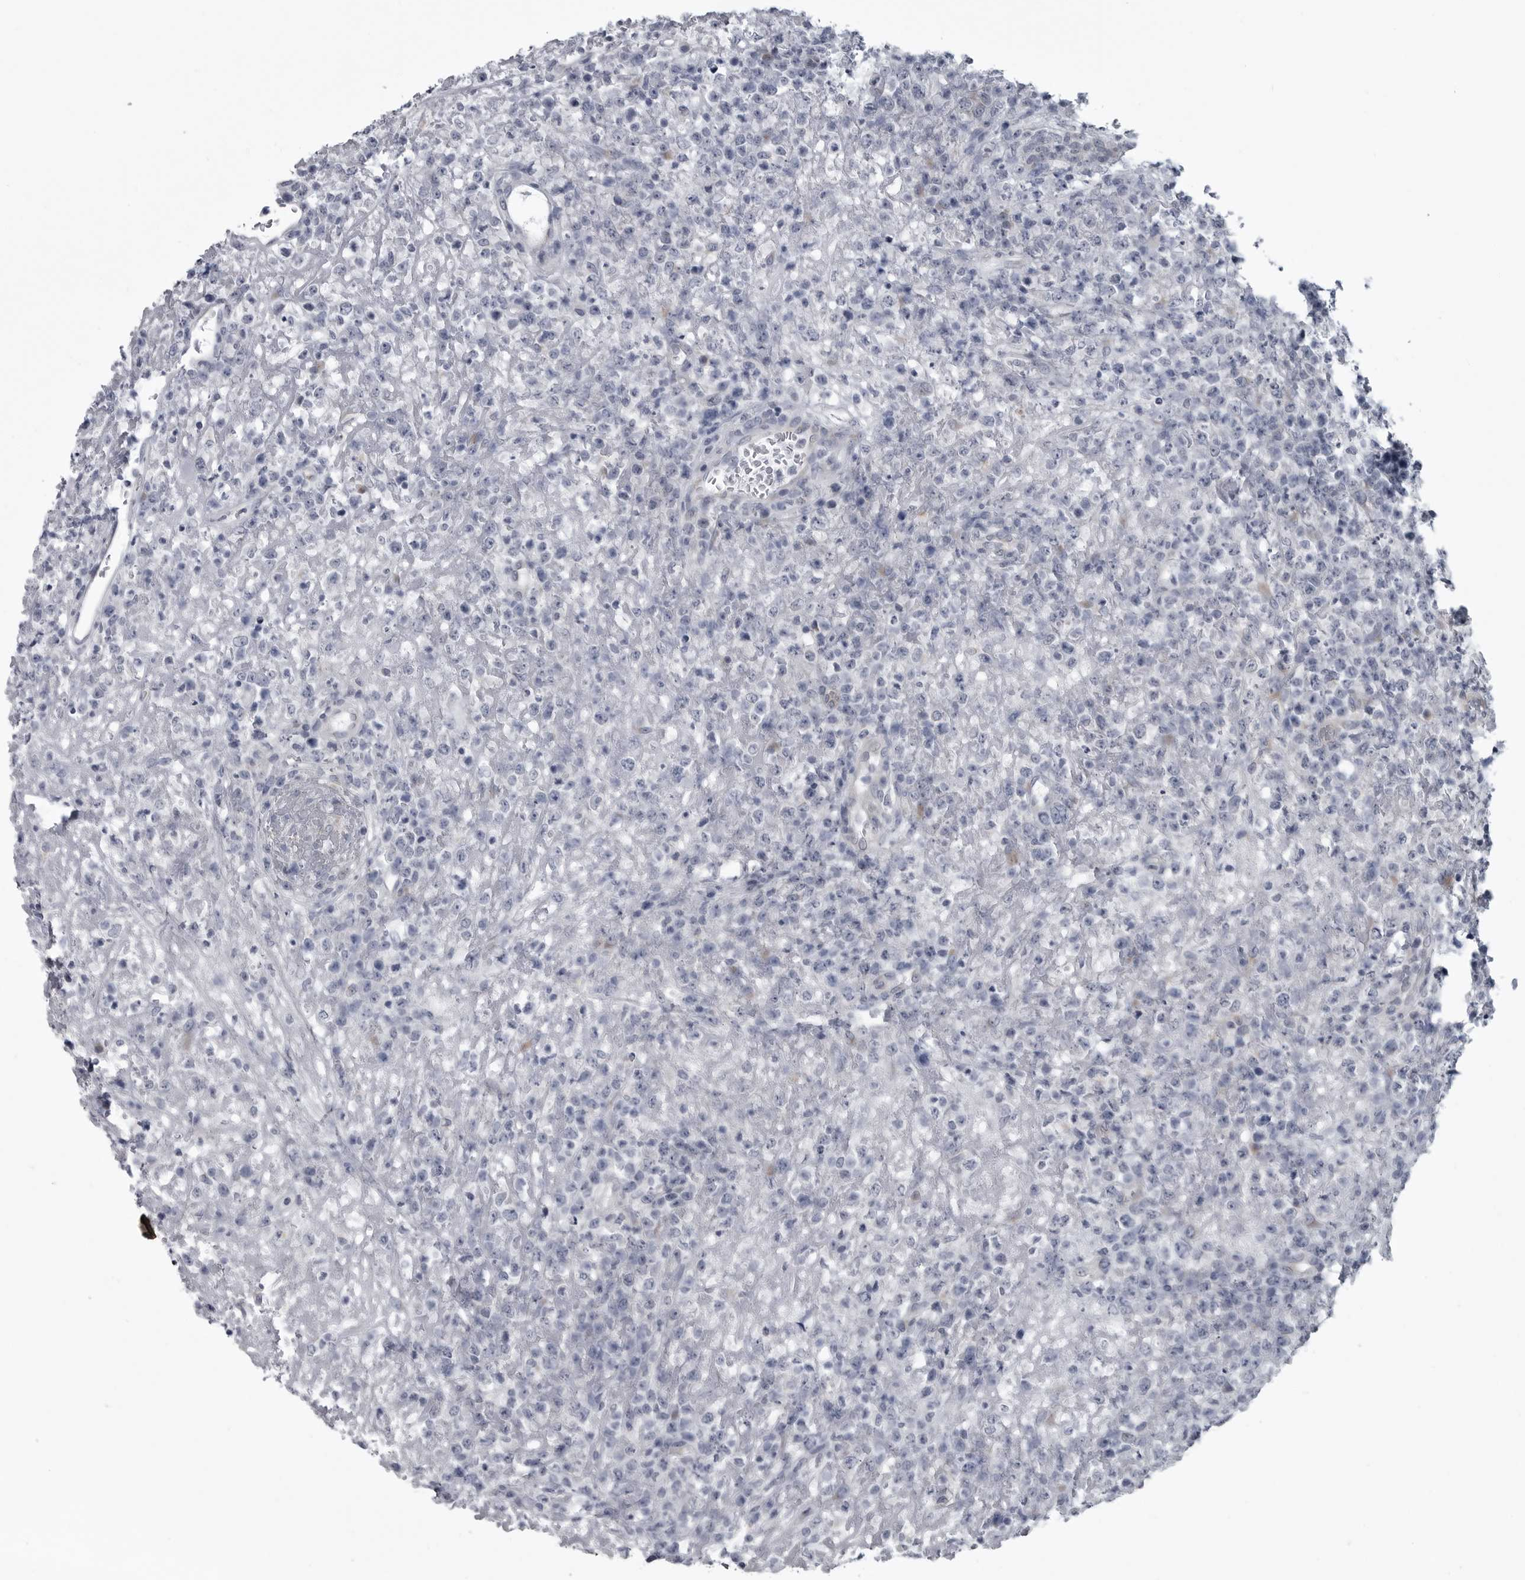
{"staining": {"intensity": "negative", "quantity": "none", "location": "none"}, "tissue": "lymphoma", "cell_type": "Tumor cells", "image_type": "cancer", "snomed": [{"axis": "morphology", "description": "Malignant lymphoma, non-Hodgkin's type, High grade"}, {"axis": "topography", "description": "Colon"}], "caption": "A micrograph of human lymphoma is negative for staining in tumor cells.", "gene": "MYOC", "patient": {"sex": "female", "age": 53}}